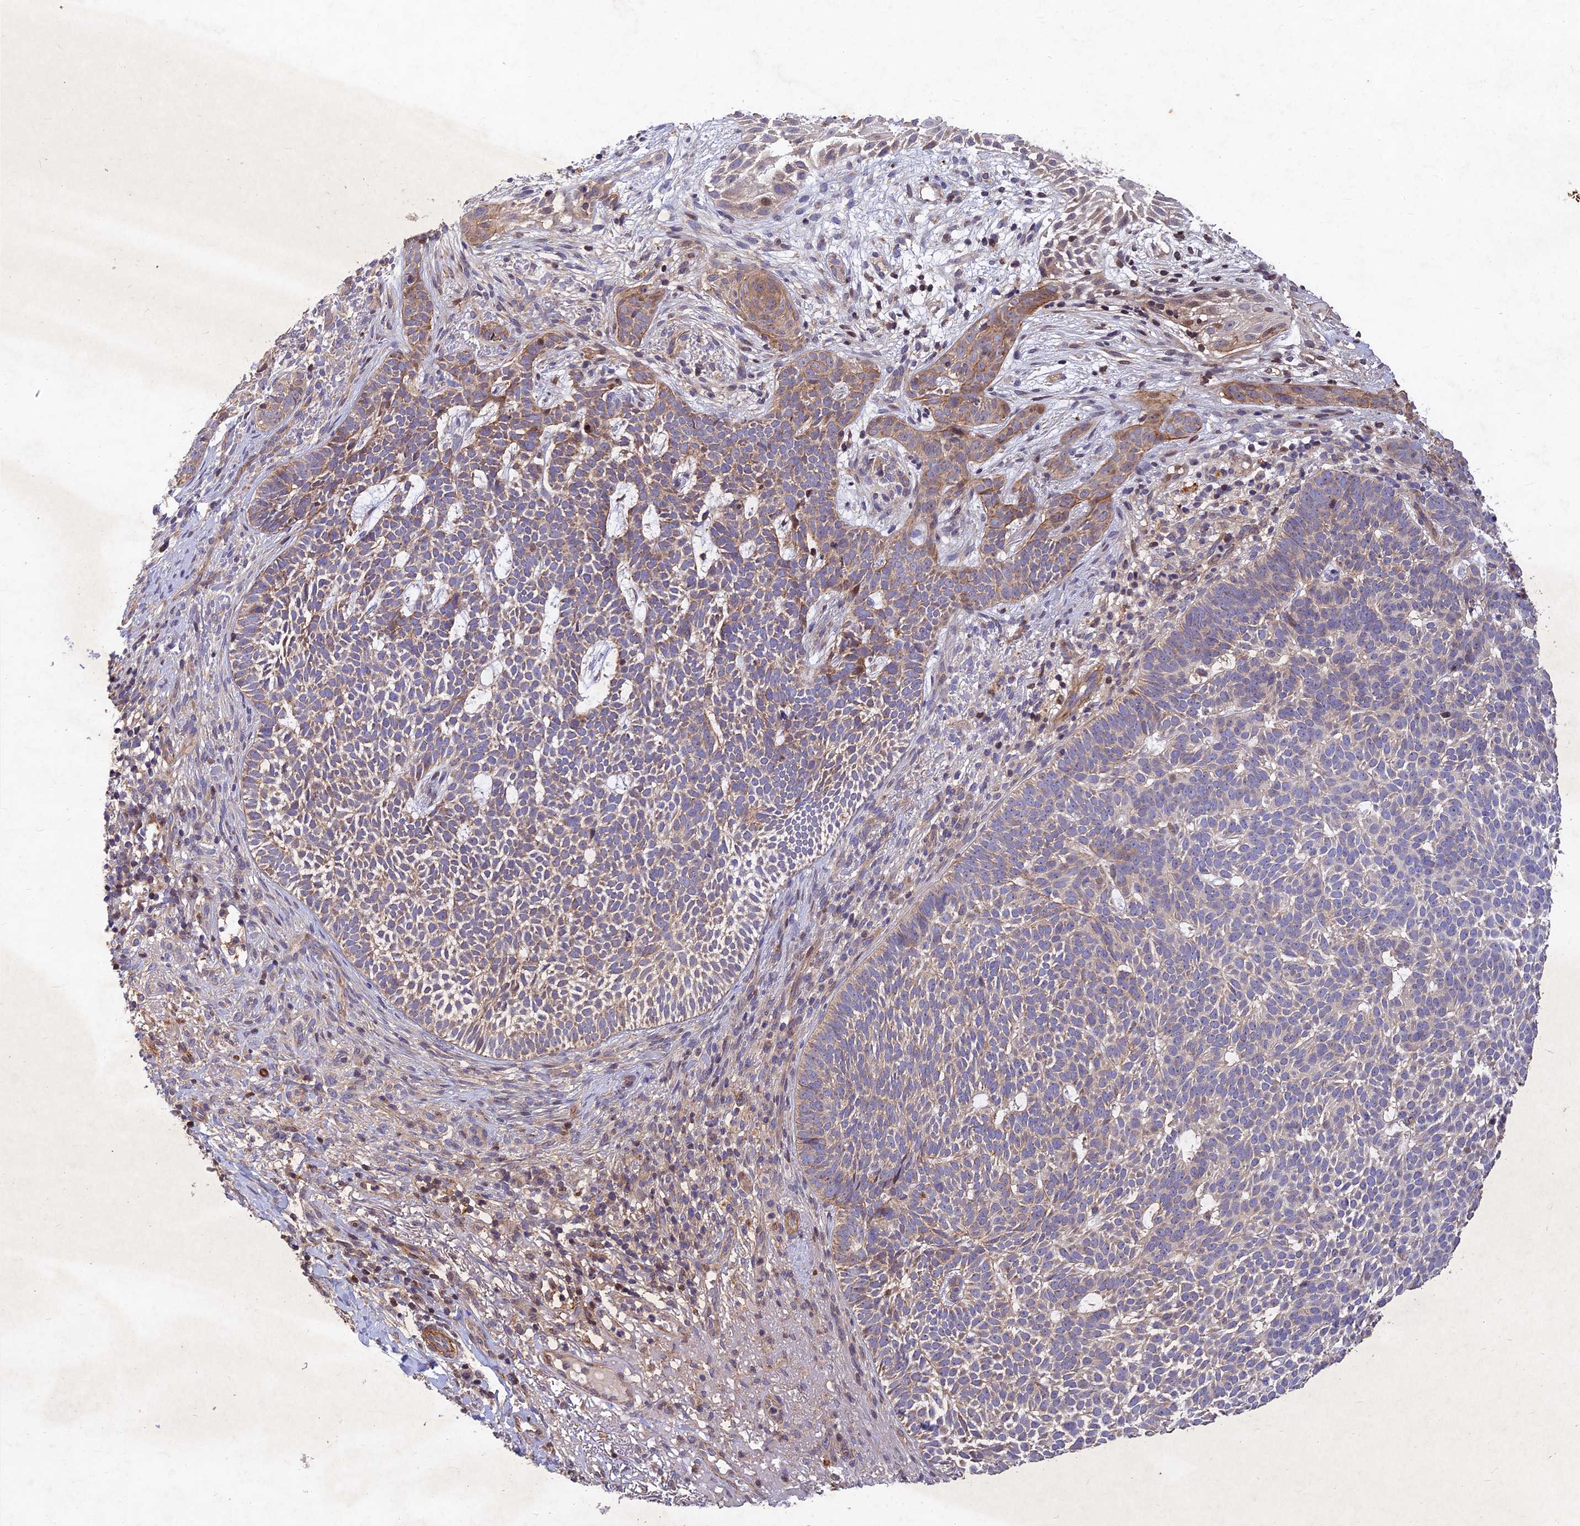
{"staining": {"intensity": "weak", "quantity": "25%-75%", "location": "cytoplasmic/membranous"}, "tissue": "skin cancer", "cell_type": "Tumor cells", "image_type": "cancer", "snomed": [{"axis": "morphology", "description": "Basal cell carcinoma"}, {"axis": "topography", "description": "Skin"}], "caption": "About 25%-75% of tumor cells in human basal cell carcinoma (skin) display weak cytoplasmic/membranous protein positivity as visualized by brown immunohistochemical staining.", "gene": "RELCH", "patient": {"sex": "female", "age": 78}}